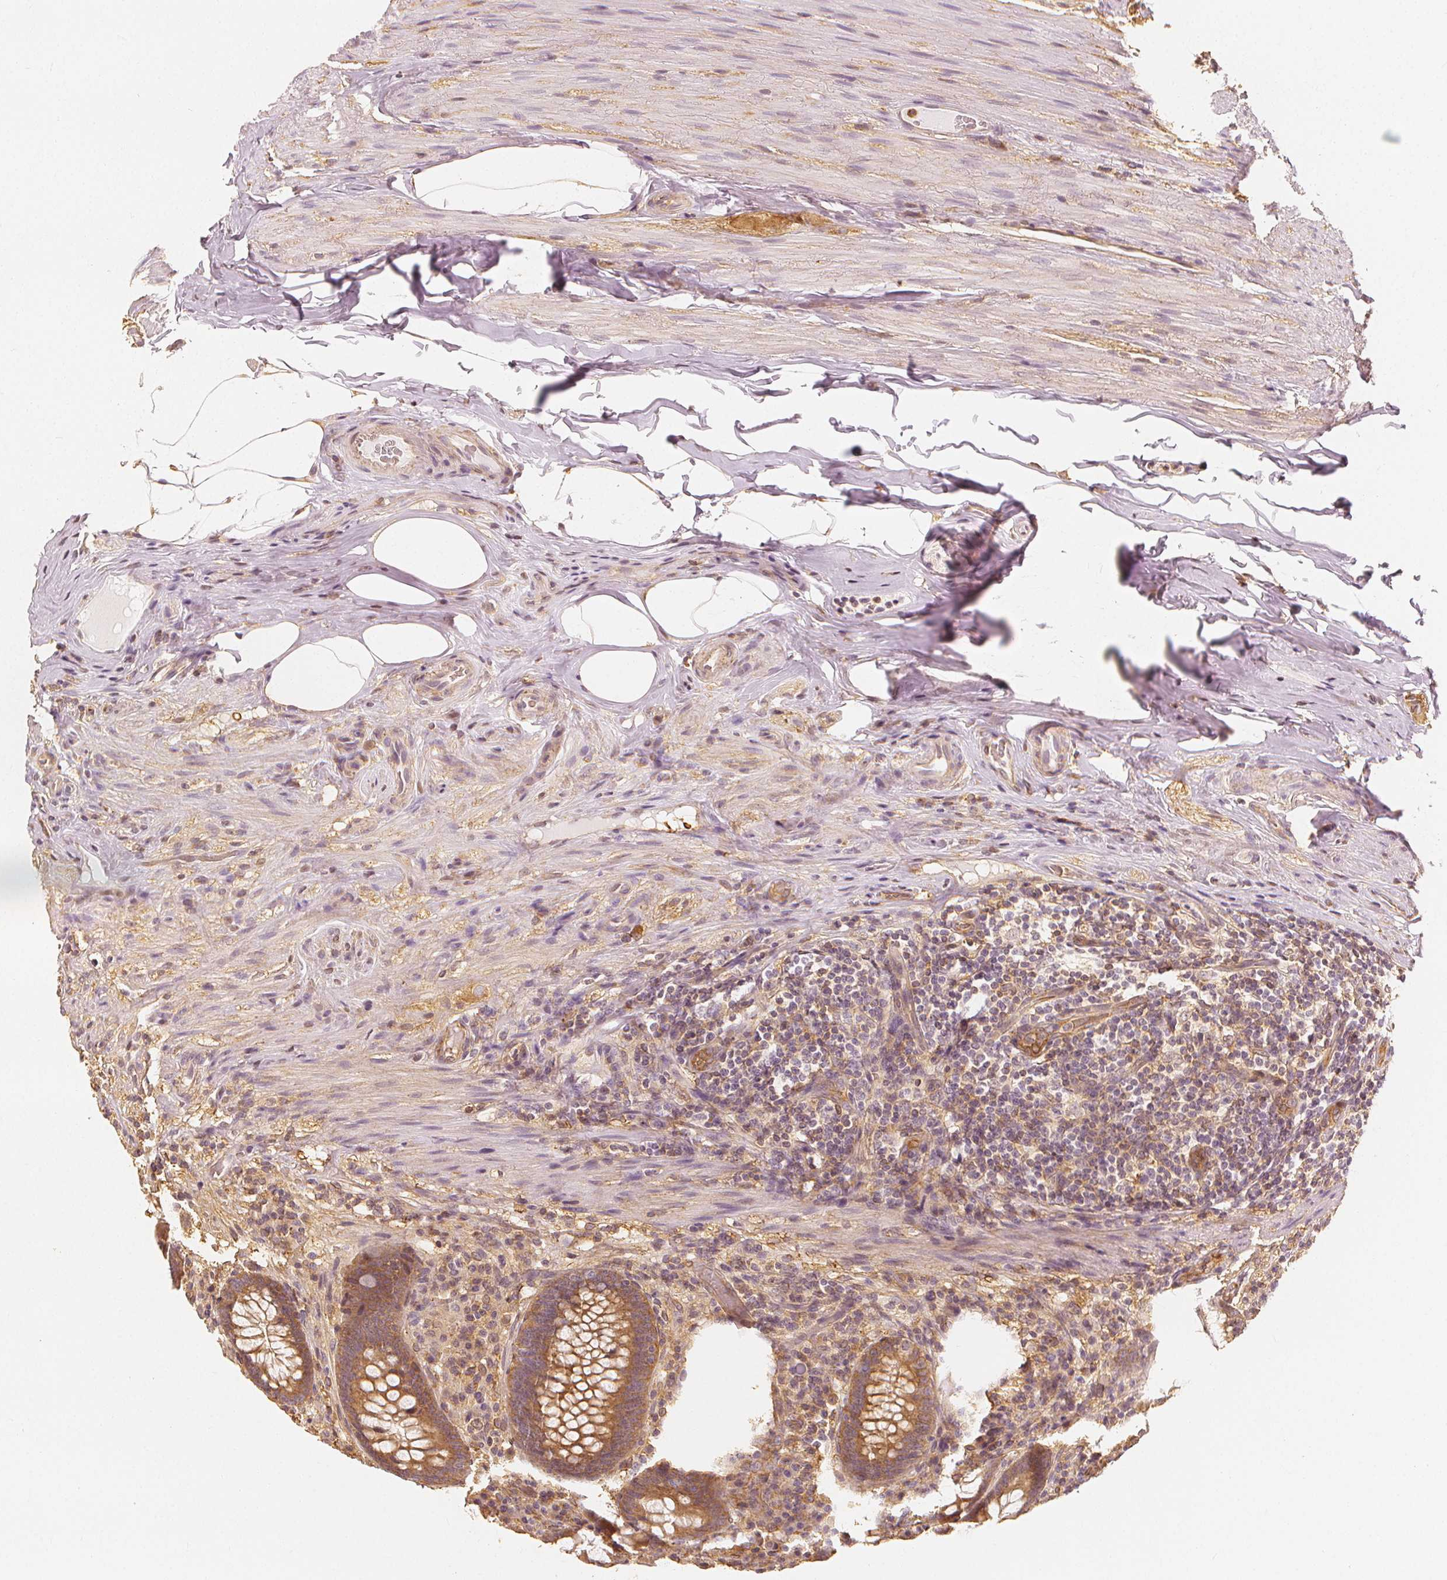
{"staining": {"intensity": "moderate", "quantity": ">75%", "location": "cytoplasmic/membranous"}, "tissue": "appendix", "cell_type": "Glandular cells", "image_type": "normal", "snomed": [{"axis": "morphology", "description": "Normal tissue, NOS"}, {"axis": "topography", "description": "Appendix"}], "caption": "Moderate cytoplasmic/membranous positivity is present in about >75% of glandular cells in unremarkable appendix.", "gene": "ARHGAP26", "patient": {"sex": "male", "age": 71}}